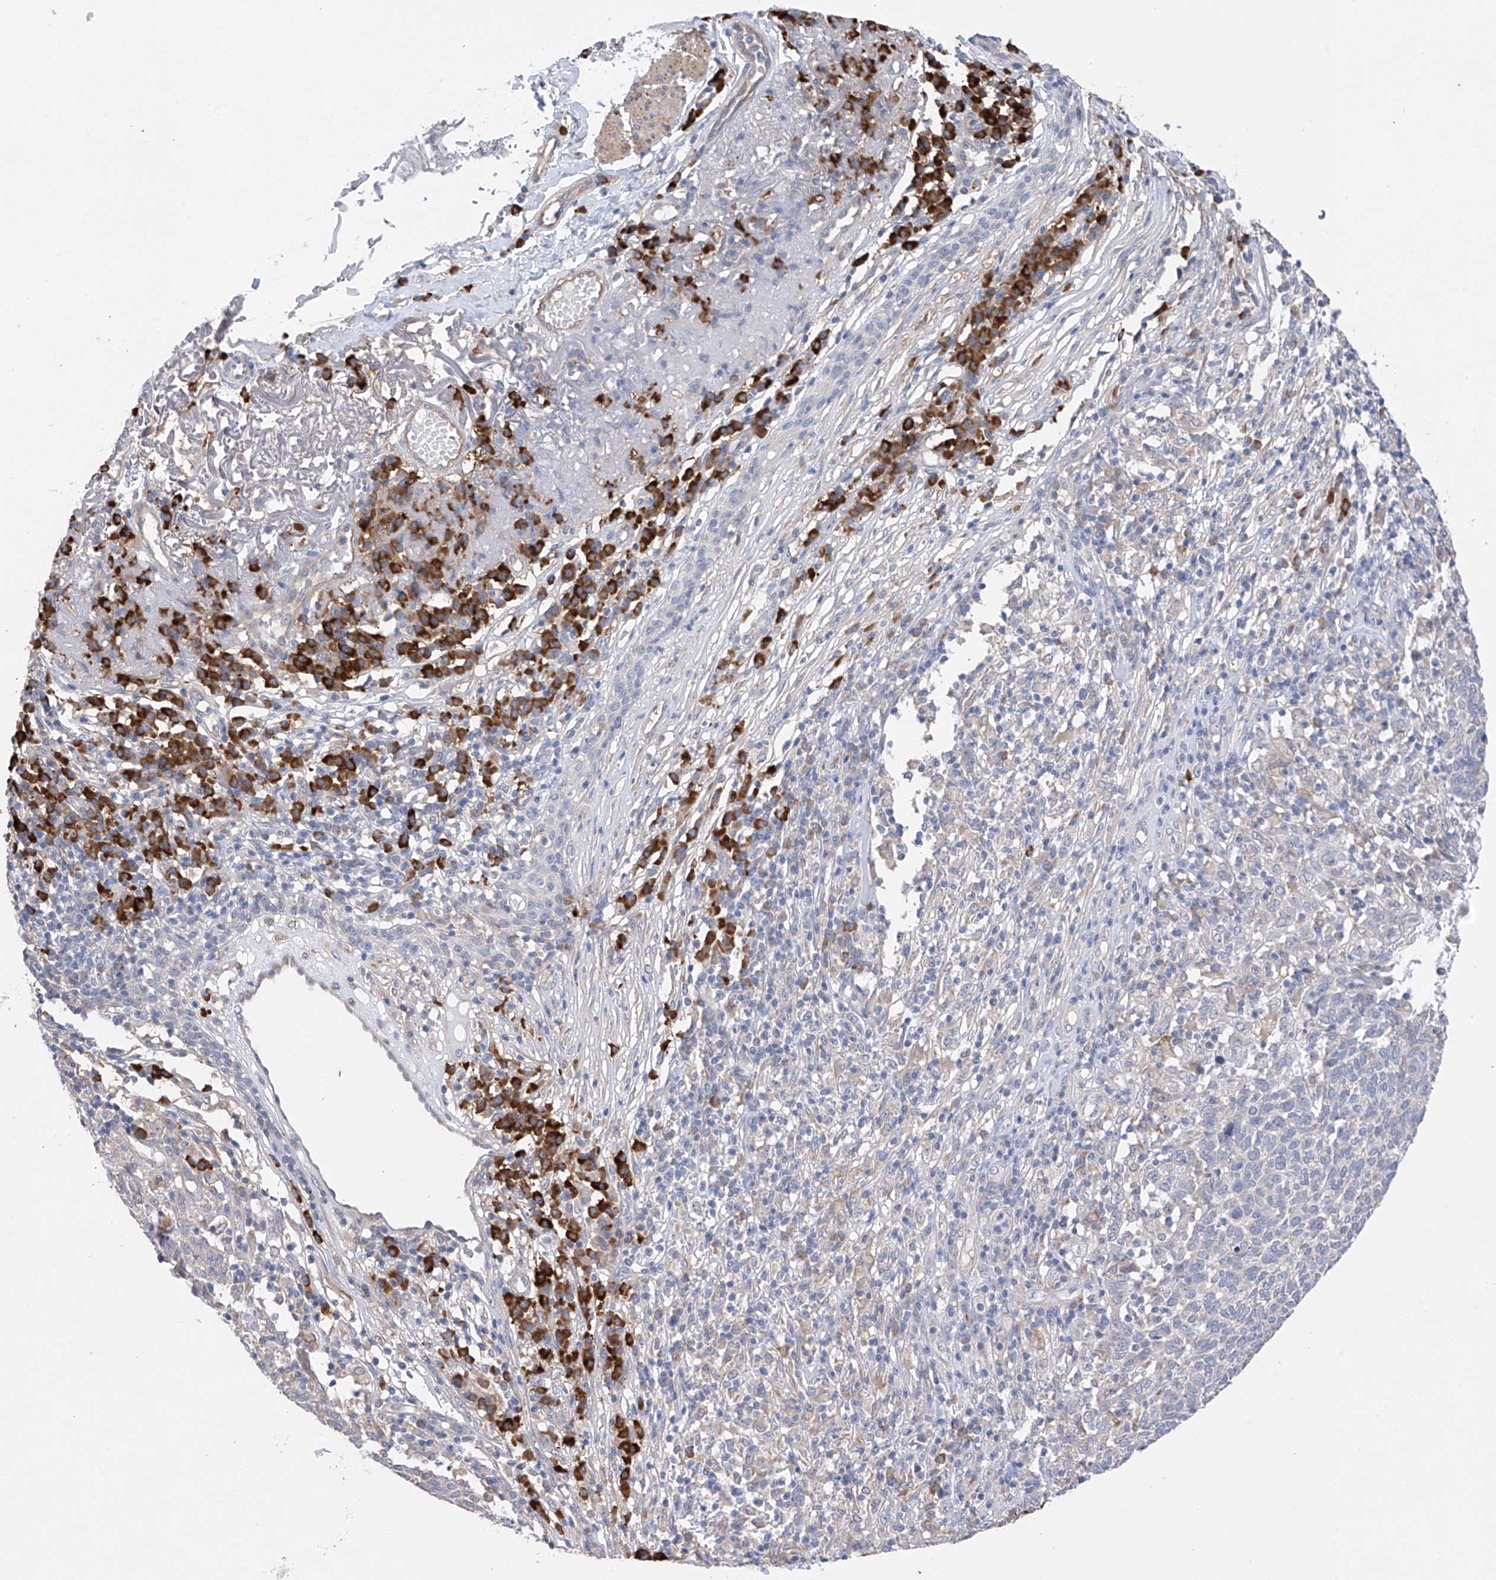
{"staining": {"intensity": "negative", "quantity": "none", "location": "none"}, "tissue": "skin cancer", "cell_type": "Tumor cells", "image_type": "cancer", "snomed": [{"axis": "morphology", "description": "Squamous cell carcinoma, NOS"}, {"axis": "topography", "description": "Skin"}], "caption": "This is an immunohistochemistry micrograph of squamous cell carcinoma (skin). There is no positivity in tumor cells.", "gene": "REC8", "patient": {"sex": "female", "age": 90}}